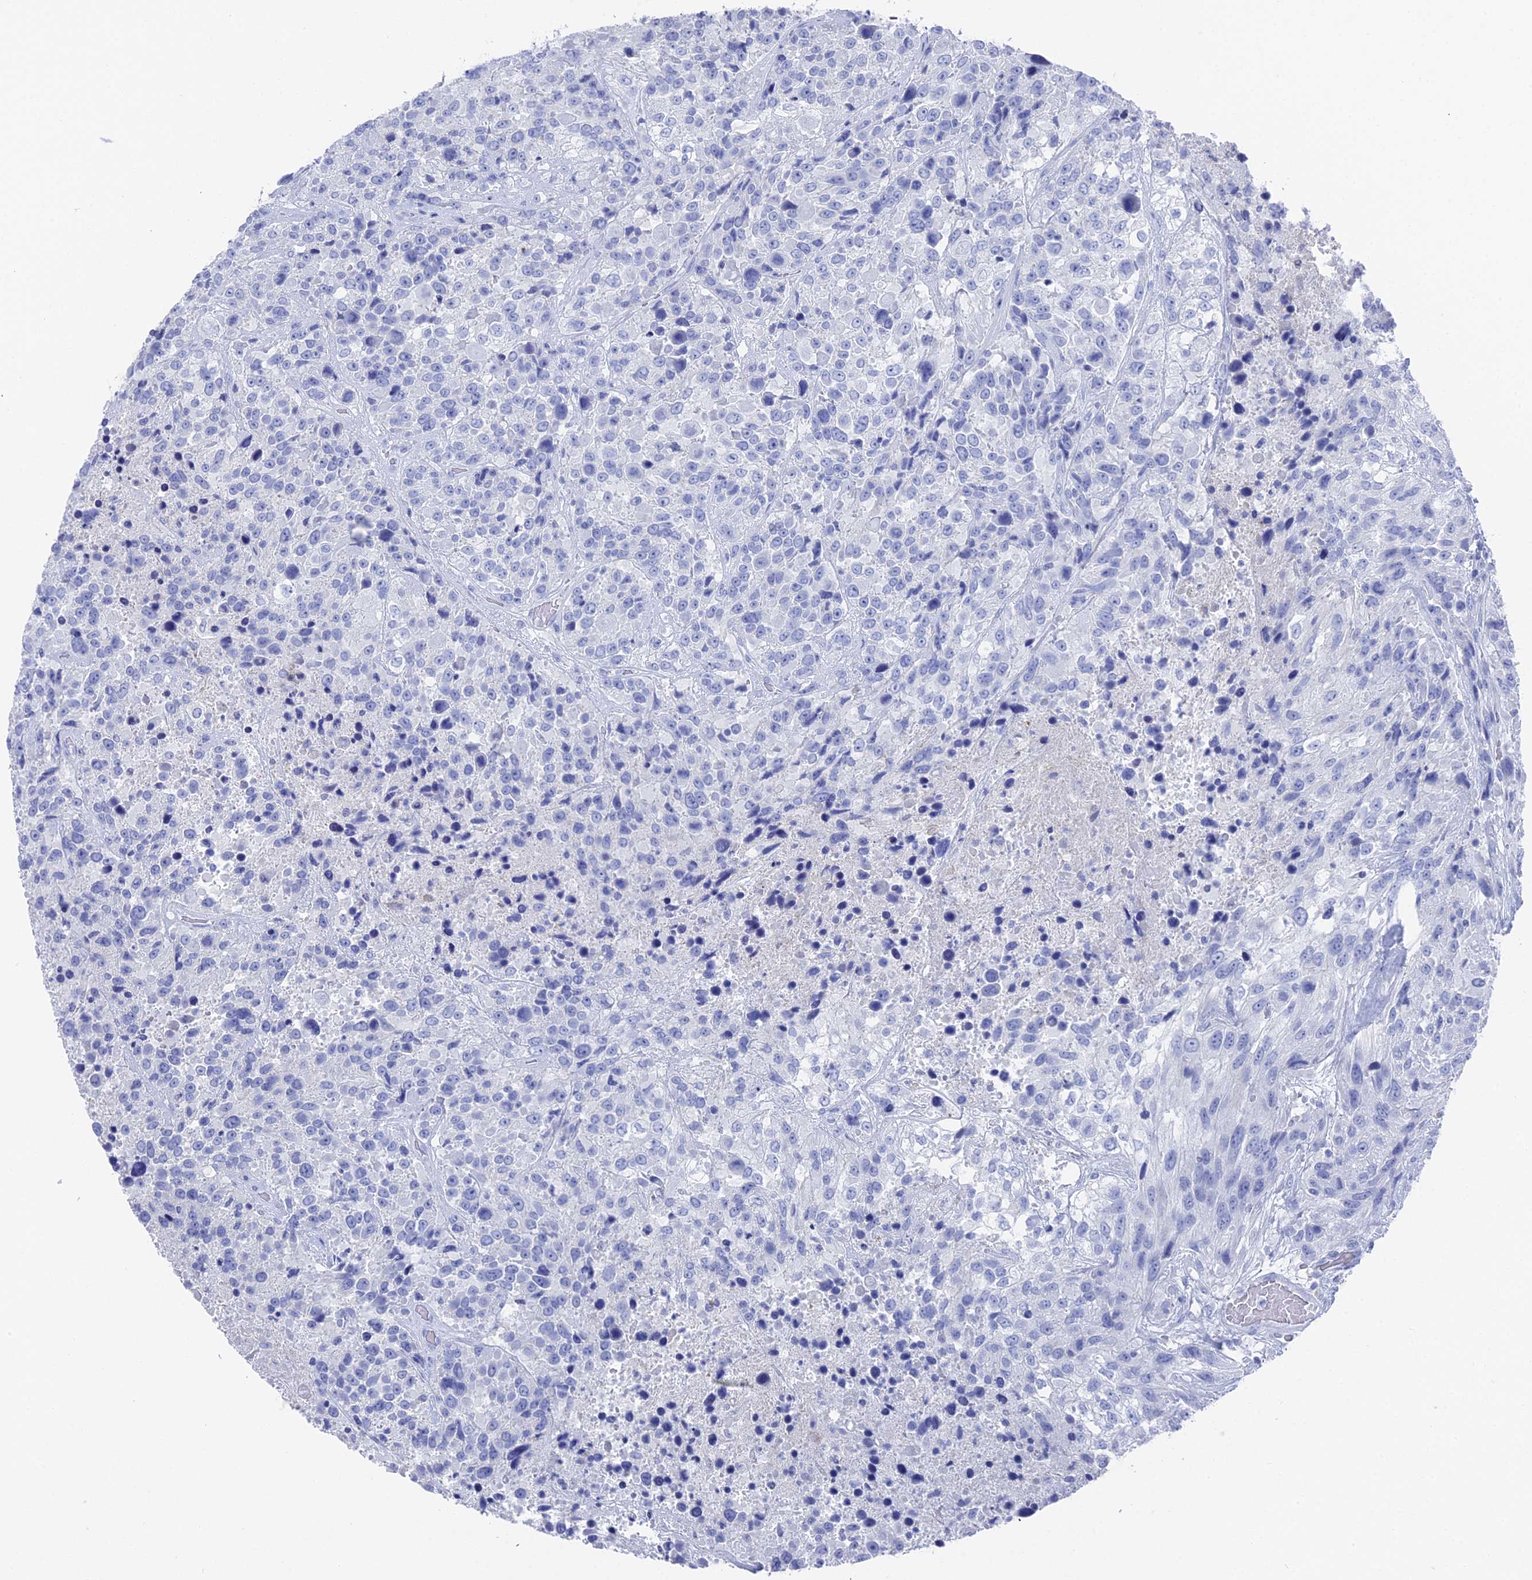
{"staining": {"intensity": "negative", "quantity": "none", "location": "none"}, "tissue": "urothelial cancer", "cell_type": "Tumor cells", "image_type": "cancer", "snomed": [{"axis": "morphology", "description": "Urothelial carcinoma, High grade"}, {"axis": "topography", "description": "Urinary bladder"}], "caption": "Immunohistochemistry photomicrograph of human urothelial carcinoma (high-grade) stained for a protein (brown), which displays no positivity in tumor cells. The staining was performed using DAB (3,3'-diaminobenzidine) to visualize the protein expression in brown, while the nuclei were stained in blue with hematoxylin (Magnification: 20x).", "gene": "ENPP3", "patient": {"sex": "female", "age": 70}}